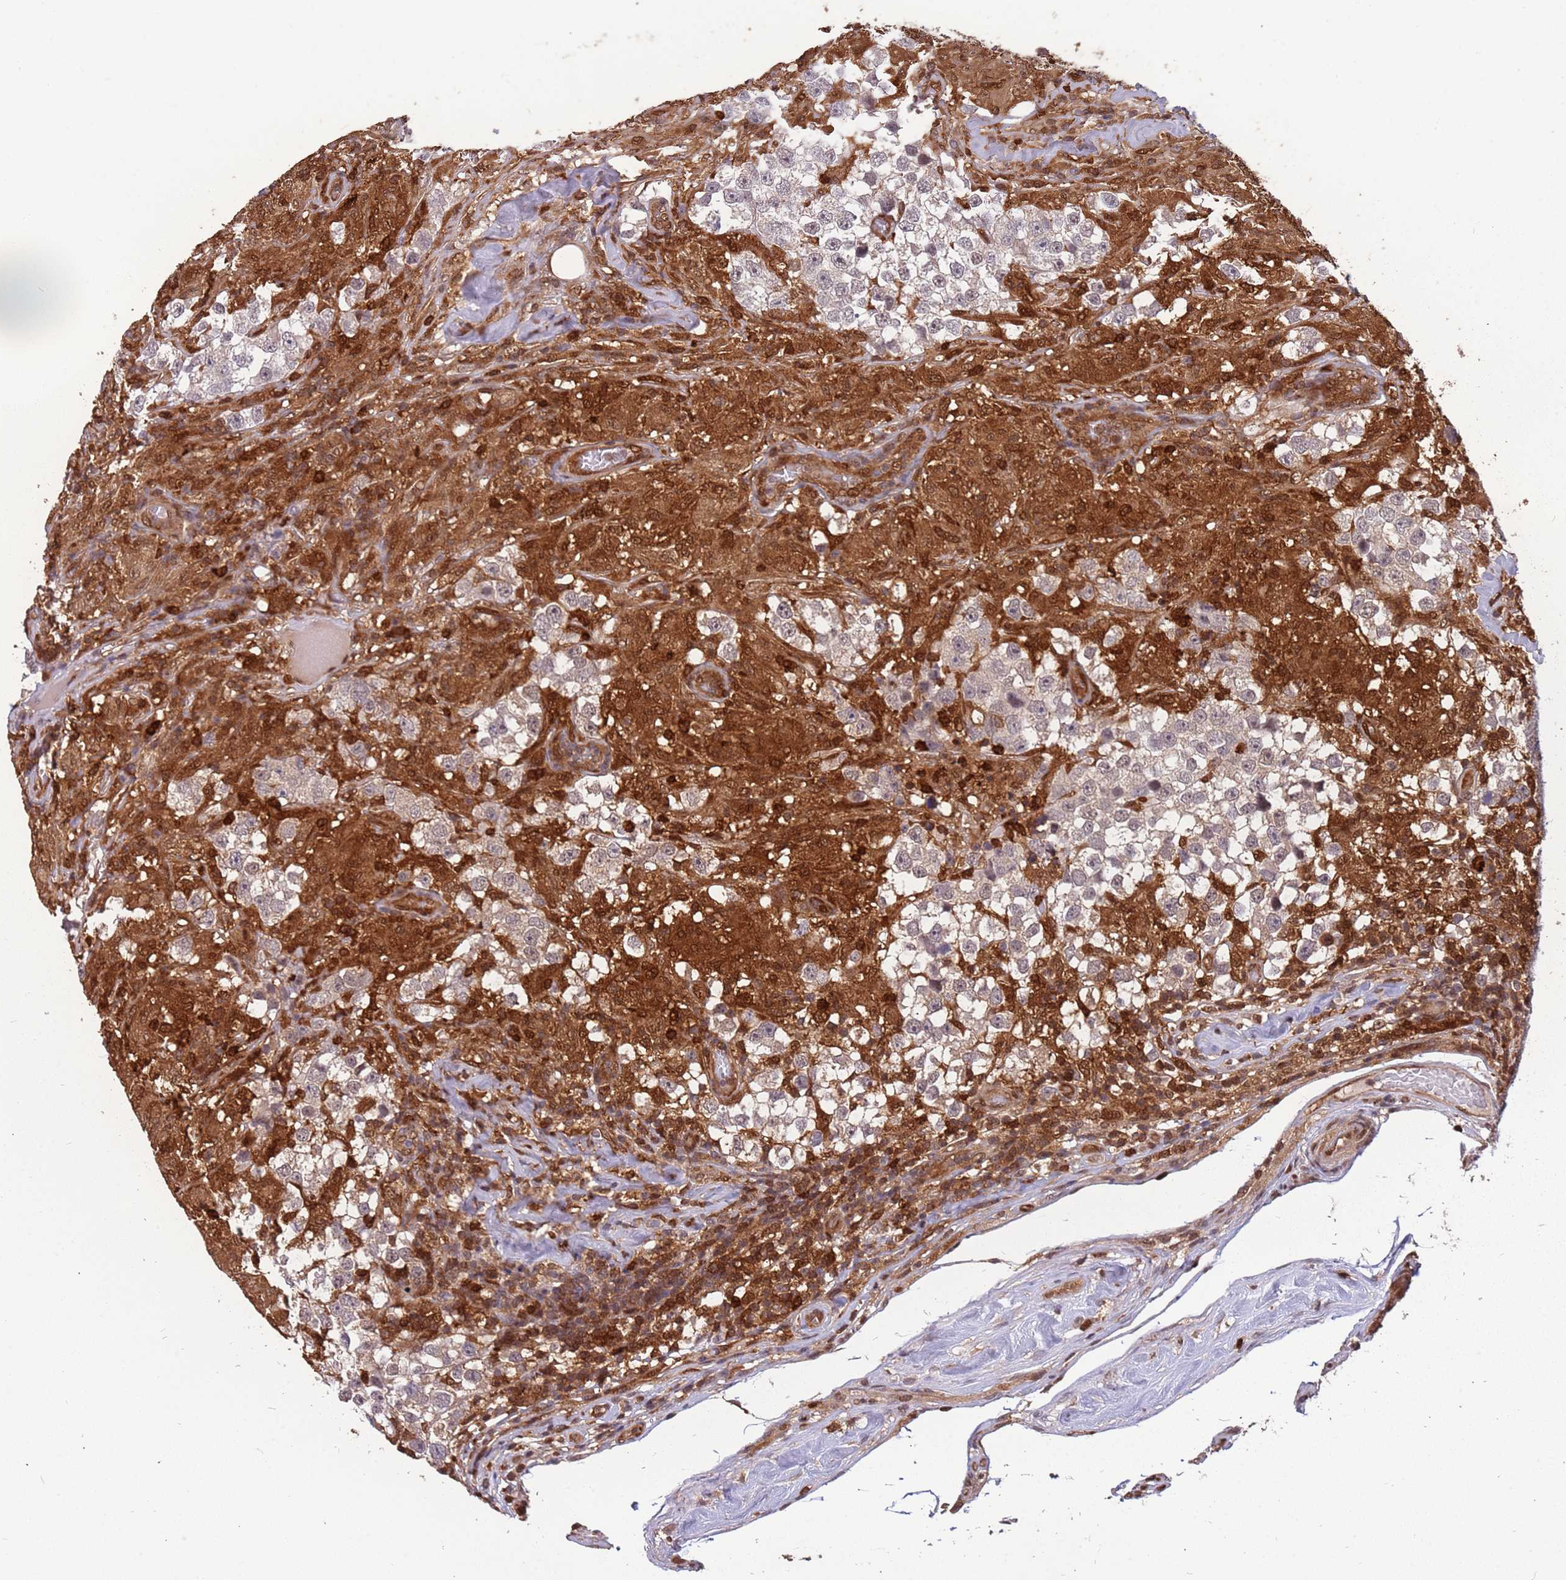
{"staining": {"intensity": "negative", "quantity": "none", "location": "none"}, "tissue": "testis cancer", "cell_type": "Tumor cells", "image_type": "cancer", "snomed": [{"axis": "morphology", "description": "Seminoma, NOS"}, {"axis": "topography", "description": "Testis"}], "caption": "Immunohistochemical staining of testis cancer exhibits no significant positivity in tumor cells. Nuclei are stained in blue.", "gene": "GBP2", "patient": {"sex": "male", "age": 46}}